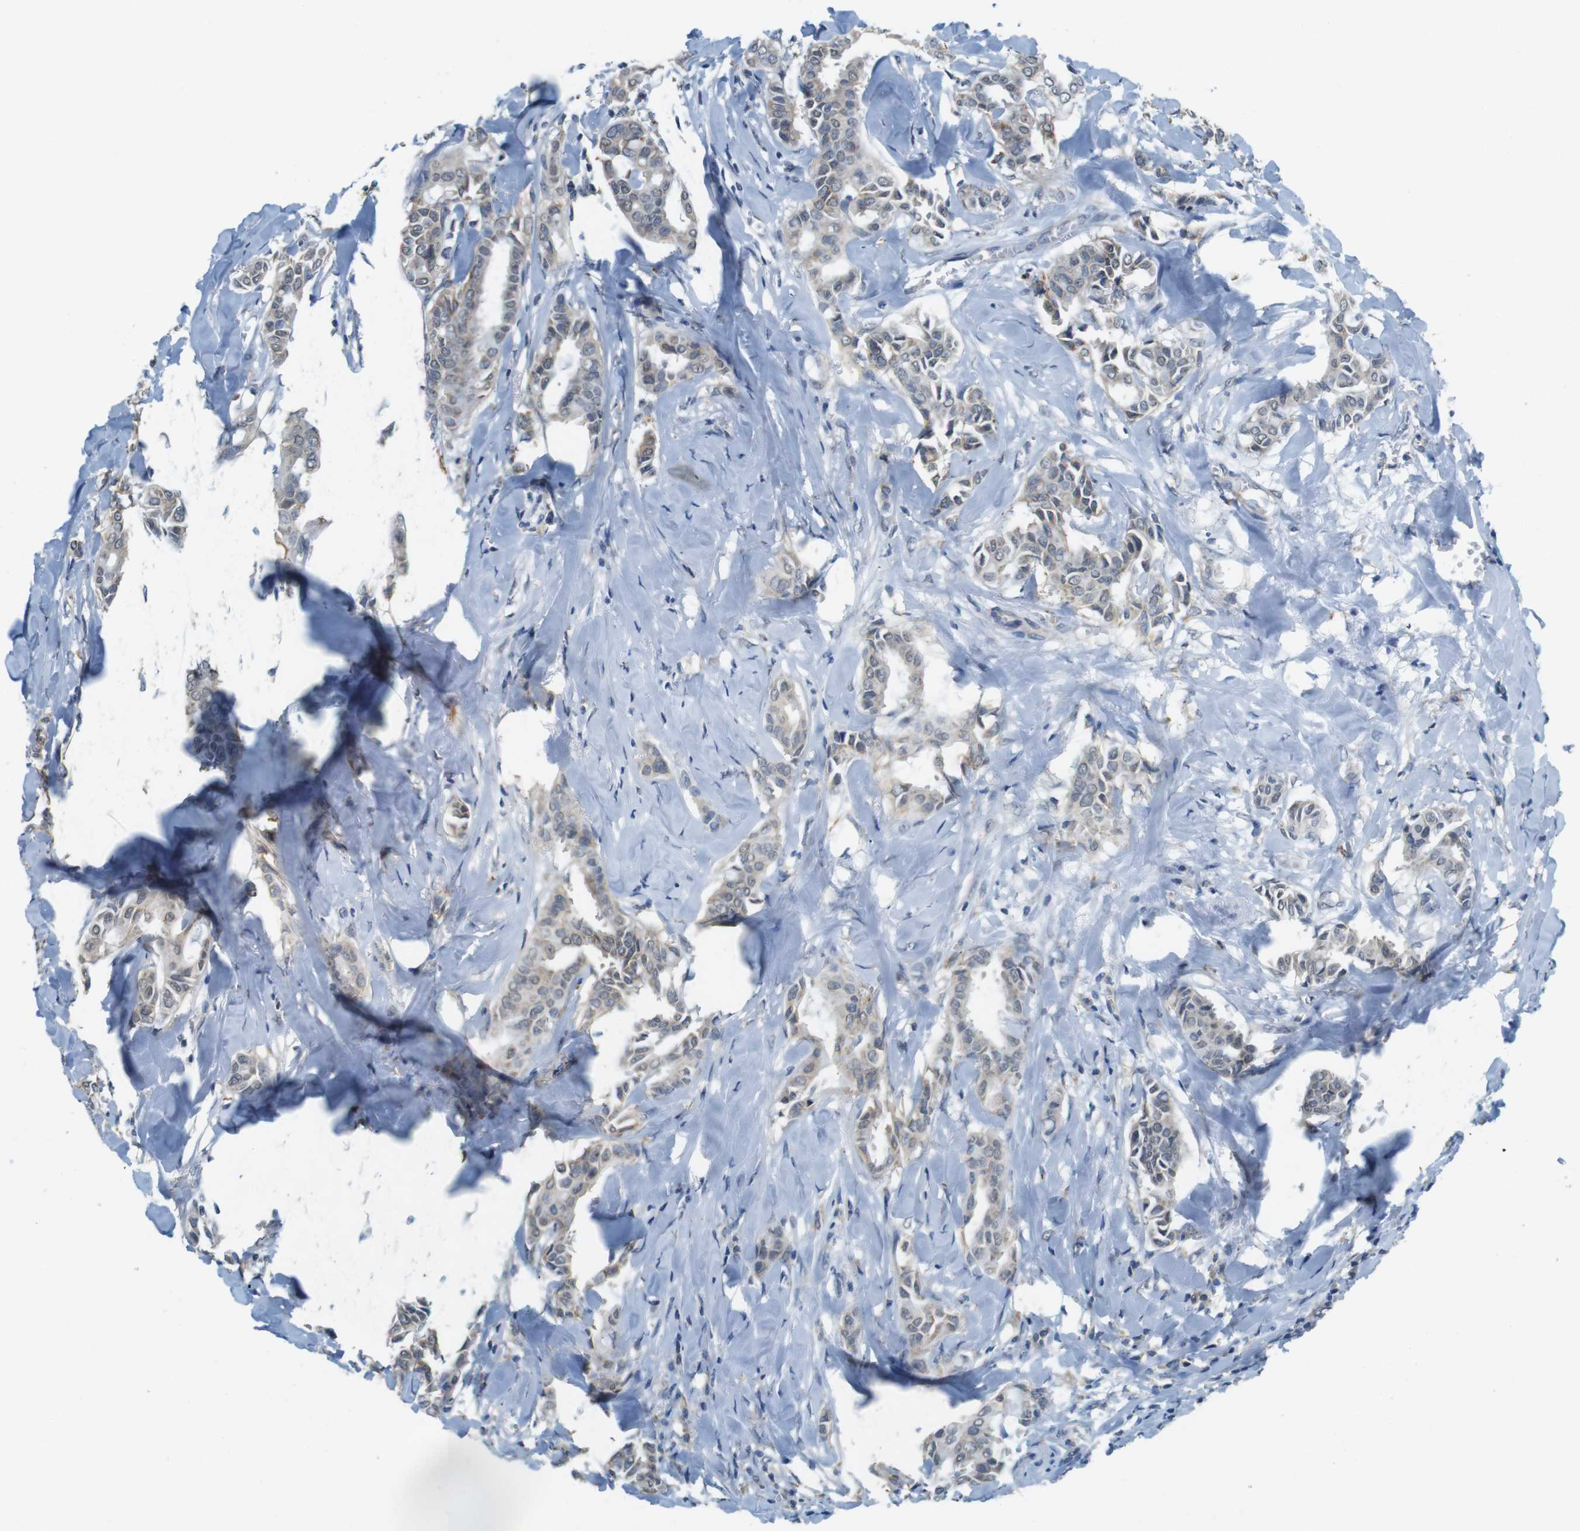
{"staining": {"intensity": "weak", "quantity": "<25%", "location": "cytoplasmic/membranous"}, "tissue": "head and neck cancer", "cell_type": "Tumor cells", "image_type": "cancer", "snomed": [{"axis": "morphology", "description": "Adenocarcinoma, NOS"}, {"axis": "topography", "description": "Salivary gland"}, {"axis": "topography", "description": "Head-Neck"}], "caption": "Protein analysis of head and neck cancer exhibits no significant staining in tumor cells. (Immunohistochemistry, brightfield microscopy, high magnification).", "gene": "BRI3BP", "patient": {"sex": "female", "age": 59}}